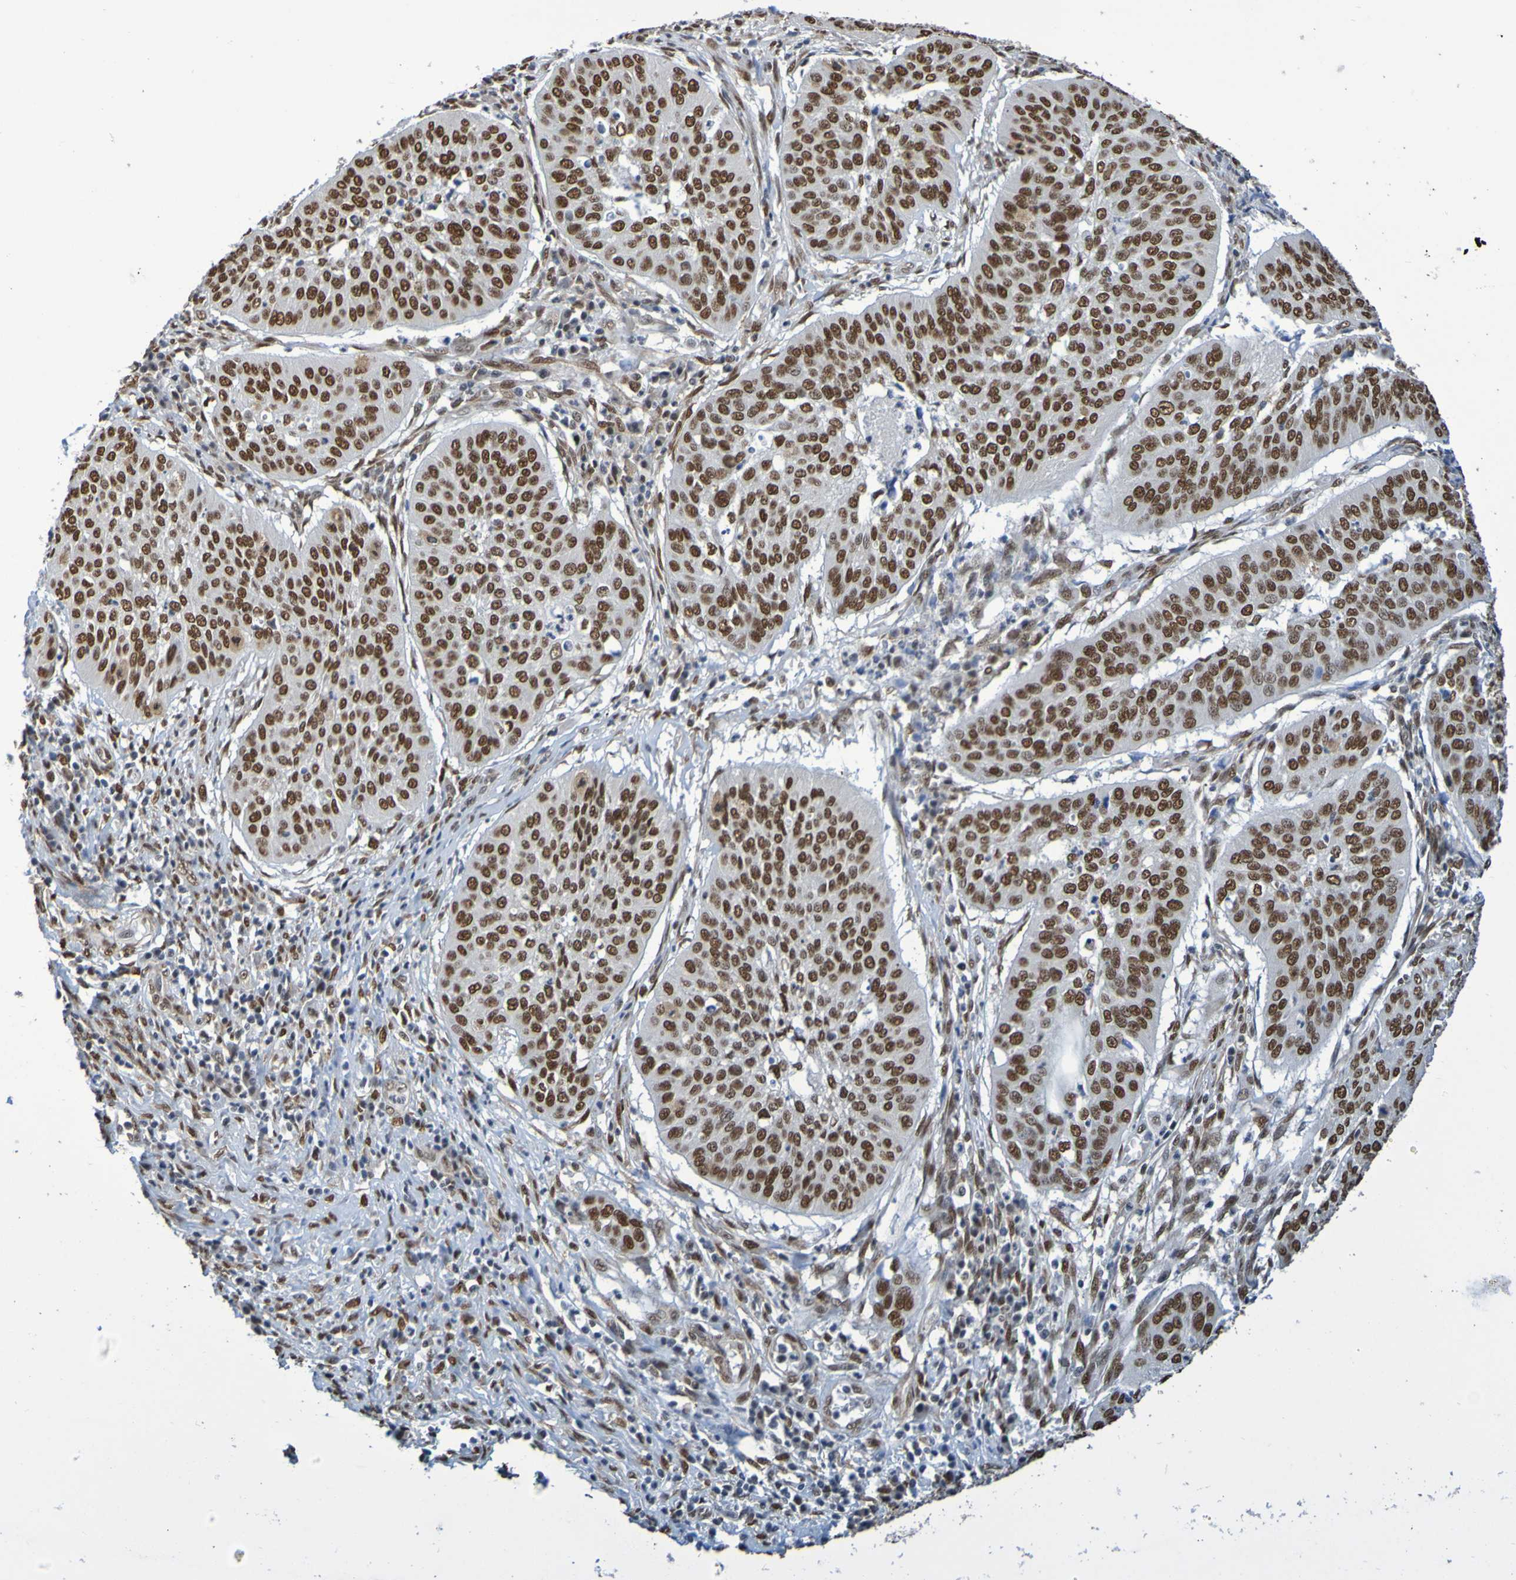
{"staining": {"intensity": "strong", "quantity": ">75%", "location": "nuclear"}, "tissue": "cervical cancer", "cell_type": "Tumor cells", "image_type": "cancer", "snomed": [{"axis": "morphology", "description": "Normal tissue, NOS"}, {"axis": "morphology", "description": "Squamous cell carcinoma, NOS"}, {"axis": "topography", "description": "Cervix"}], "caption": "This histopathology image displays immunohistochemistry staining of human cervical cancer (squamous cell carcinoma), with high strong nuclear expression in about >75% of tumor cells.", "gene": "HDAC2", "patient": {"sex": "female", "age": 39}}